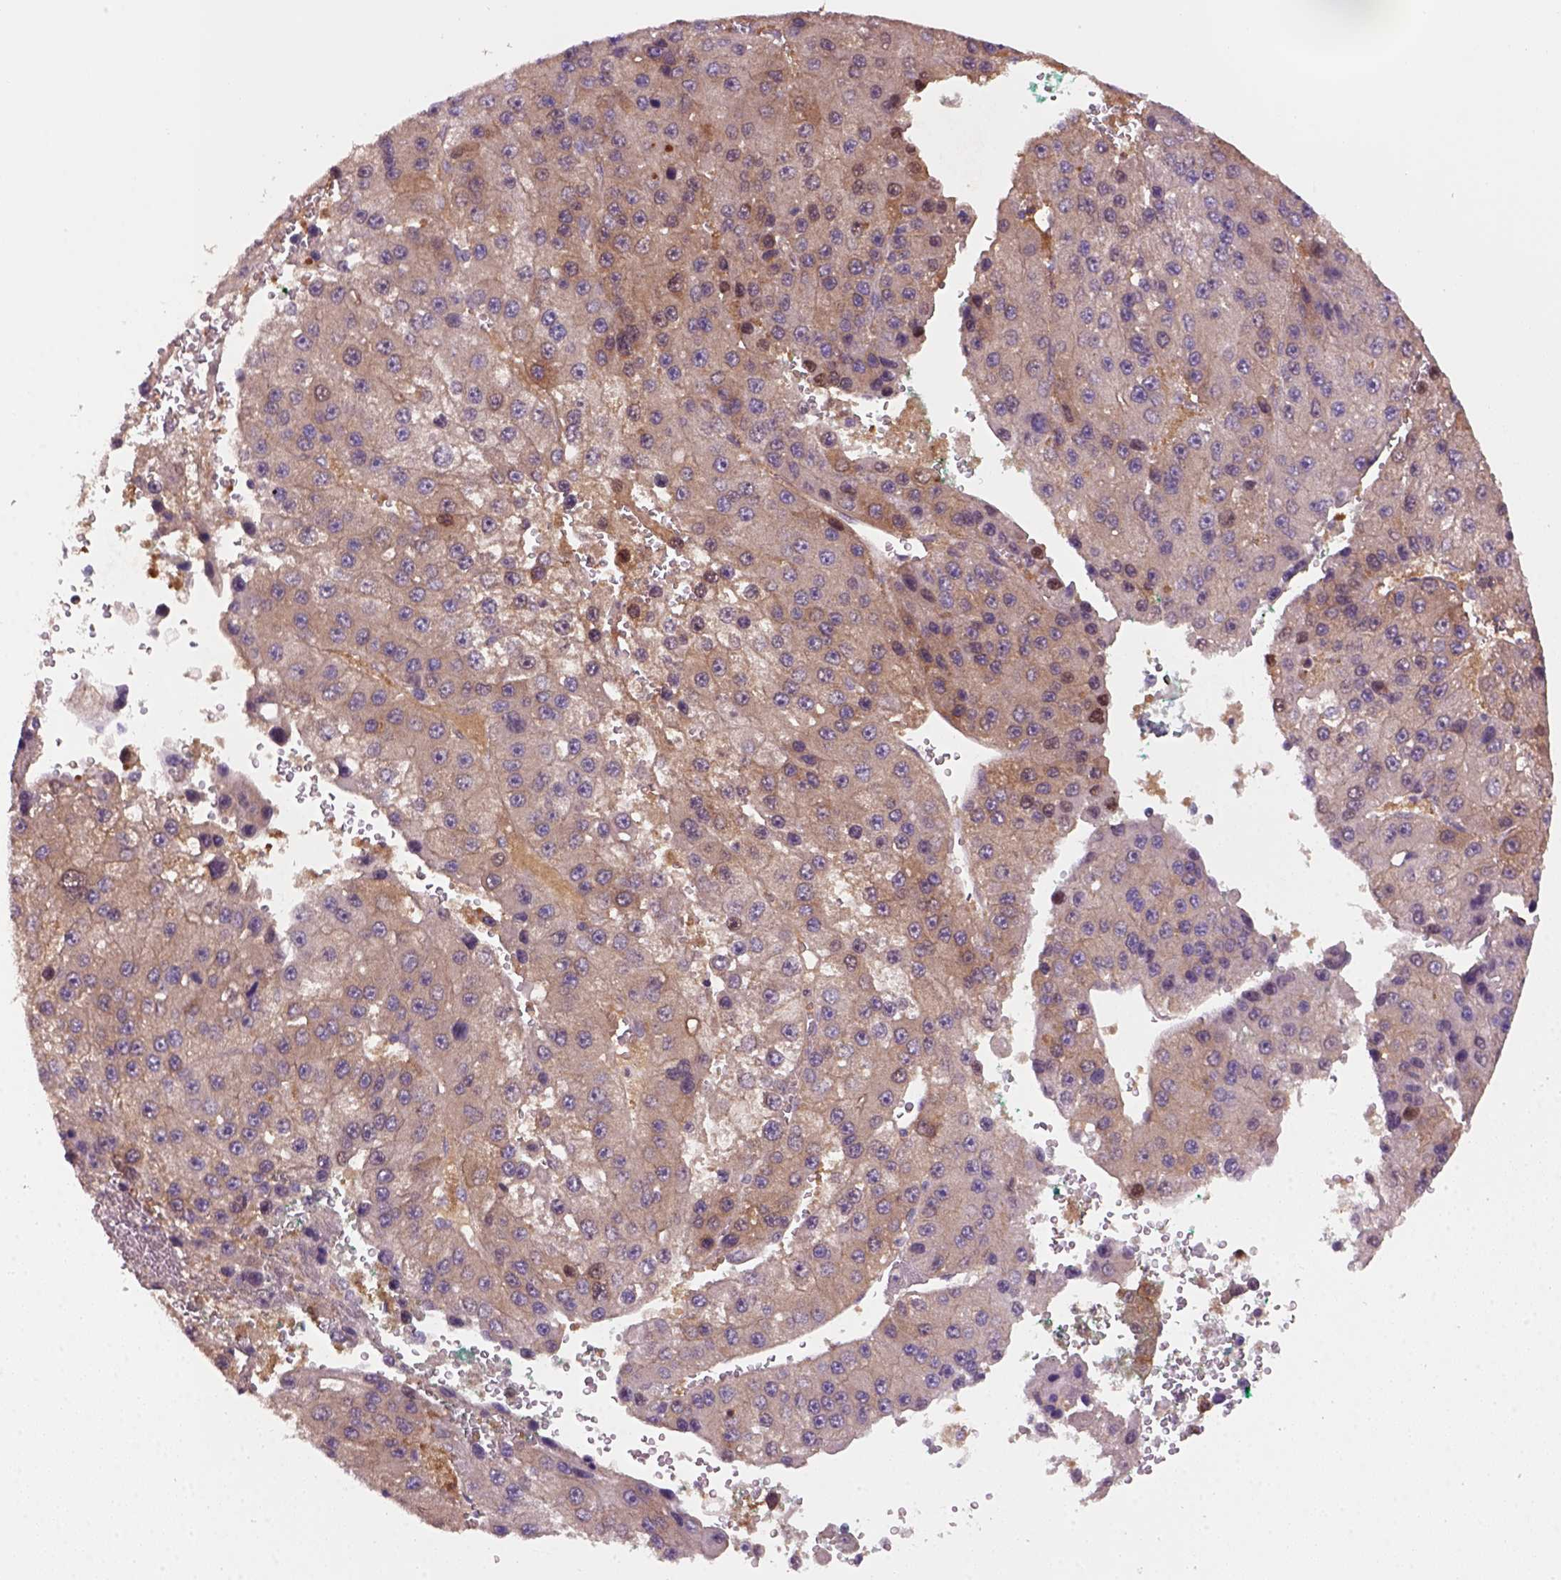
{"staining": {"intensity": "moderate", "quantity": "<25%", "location": "cytoplasmic/membranous"}, "tissue": "liver cancer", "cell_type": "Tumor cells", "image_type": "cancer", "snomed": [{"axis": "morphology", "description": "Carcinoma, Hepatocellular, NOS"}, {"axis": "topography", "description": "Liver"}], "caption": "Moderate cytoplasmic/membranous protein expression is present in about <25% of tumor cells in hepatocellular carcinoma (liver).", "gene": "GOT1", "patient": {"sex": "female", "age": 73}}